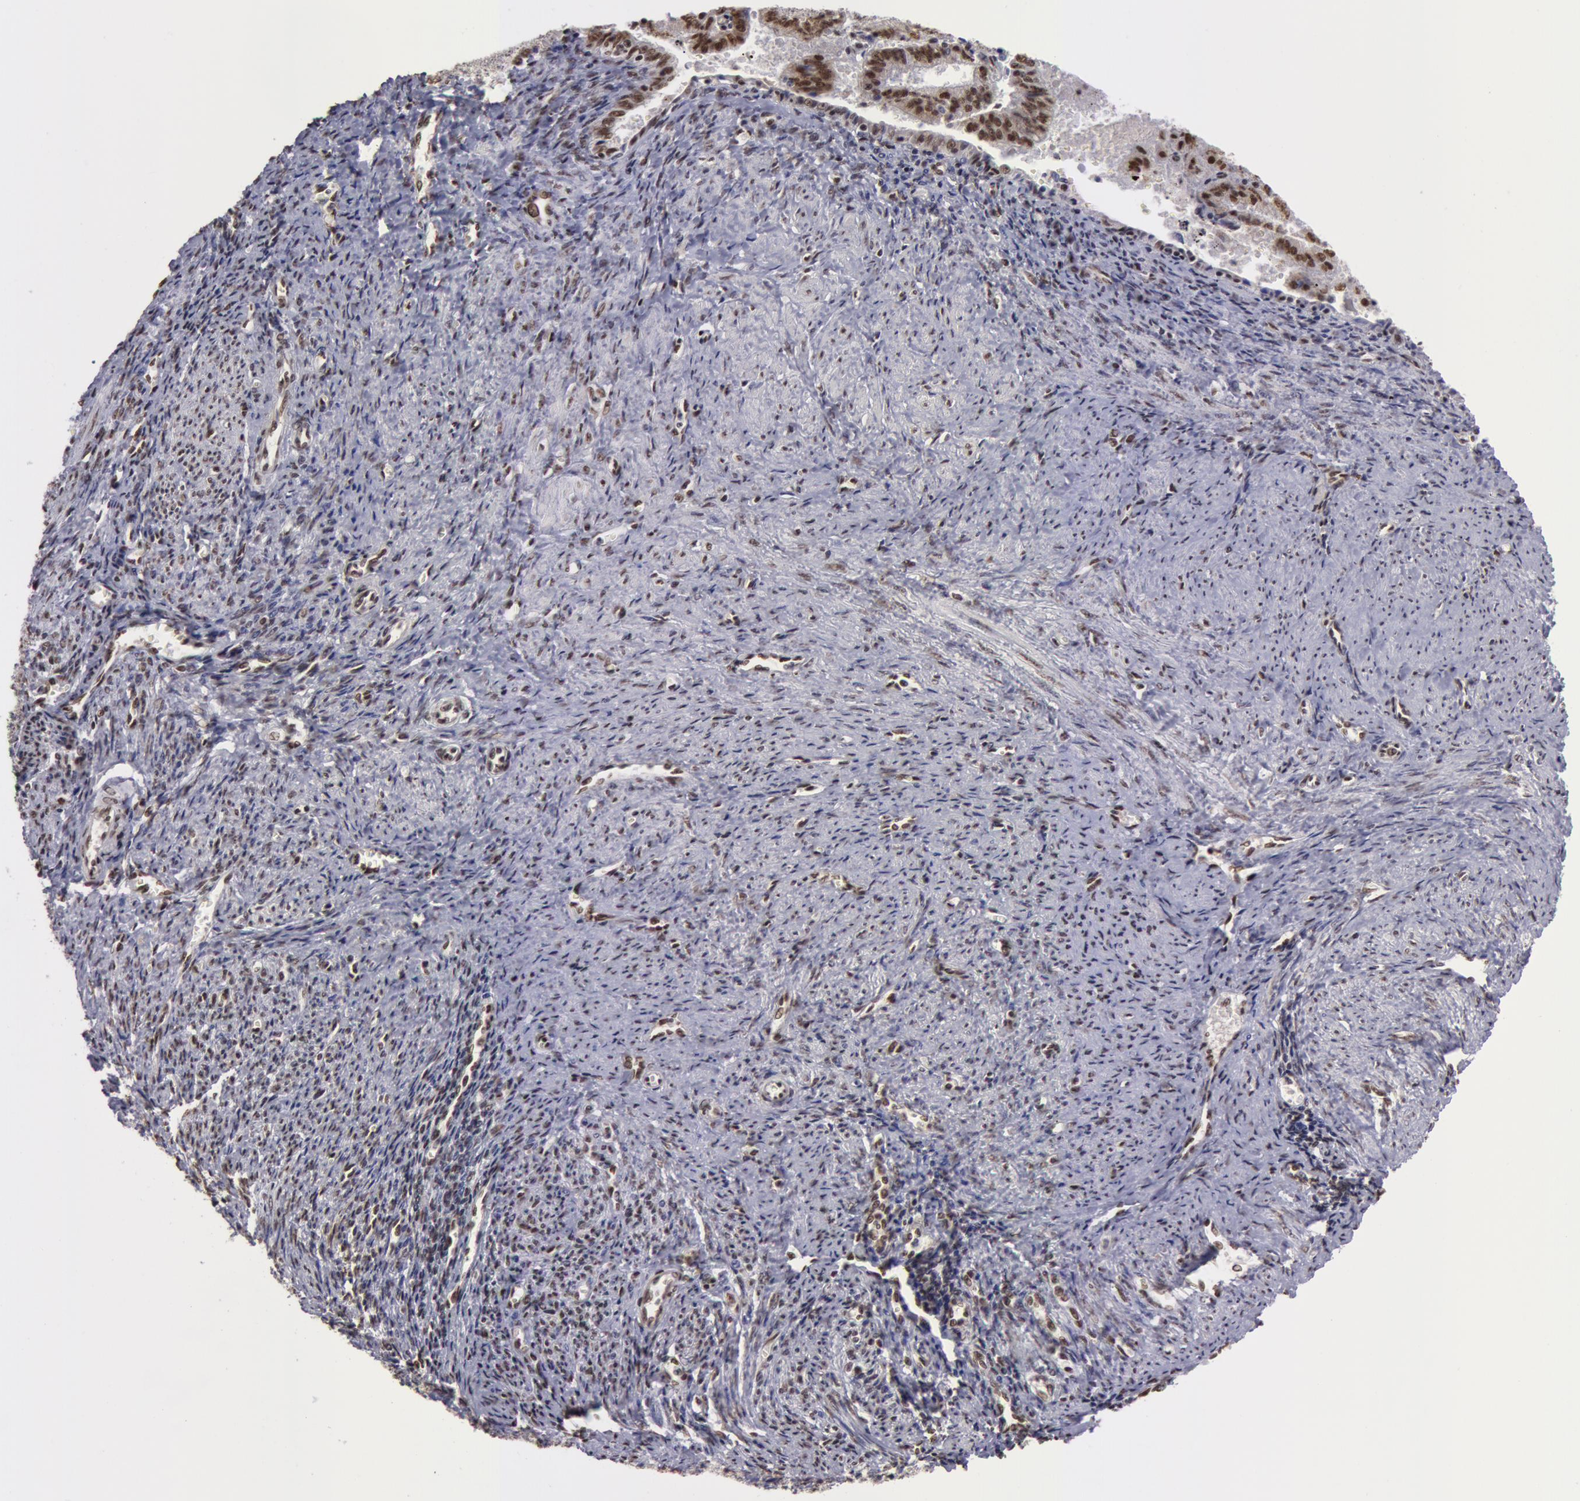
{"staining": {"intensity": "strong", "quantity": ">75%", "location": "cytoplasmic/membranous,nuclear"}, "tissue": "endometrial cancer", "cell_type": "Tumor cells", "image_type": "cancer", "snomed": [{"axis": "morphology", "description": "Adenocarcinoma, NOS"}, {"axis": "topography", "description": "Endometrium"}], "caption": "Immunohistochemistry (IHC) (DAB (3,3'-diaminobenzidine)) staining of endometrial cancer demonstrates strong cytoplasmic/membranous and nuclear protein positivity in about >75% of tumor cells.", "gene": "VRTN", "patient": {"sex": "female", "age": 66}}